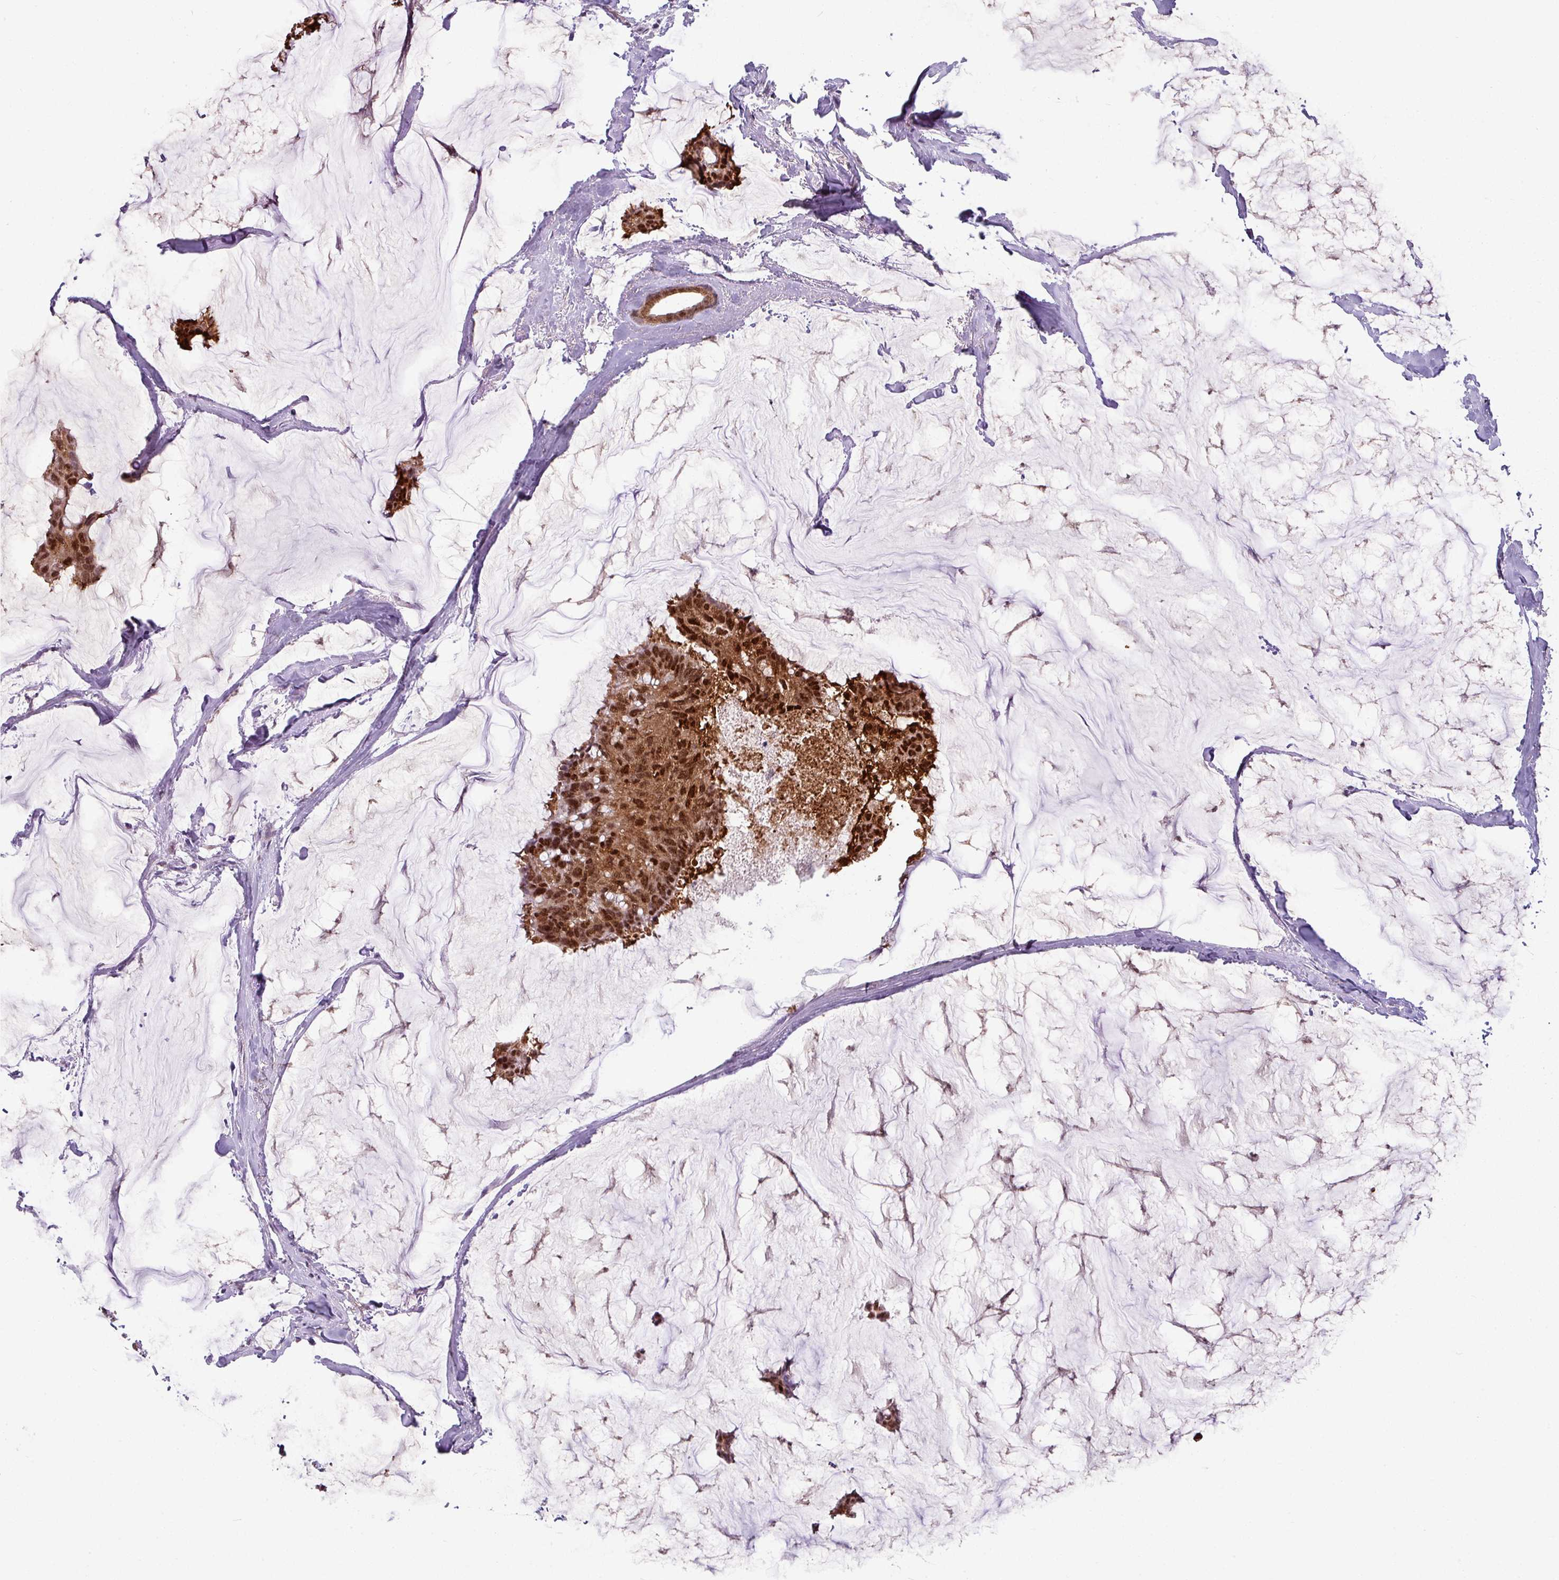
{"staining": {"intensity": "strong", "quantity": ">75%", "location": "cytoplasmic/membranous,nuclear"}, "tissue": "breast cancer", "cell_type": "Tumor cells", "image_type": "cancer", "snomed": [{"axis": "morphology", "description": "Duct carcinoma"}, {"axis": "topography", "description": "Breast"}], "caption": "Breast cancer (infiltrating ductal carcinoma) stained for a protein demonstrates strong cytoplasmic/membranous and nuclear positivity in tumor cells.", "gene": "TTLL12", "patient": {"sex": "female", "age": 93}}